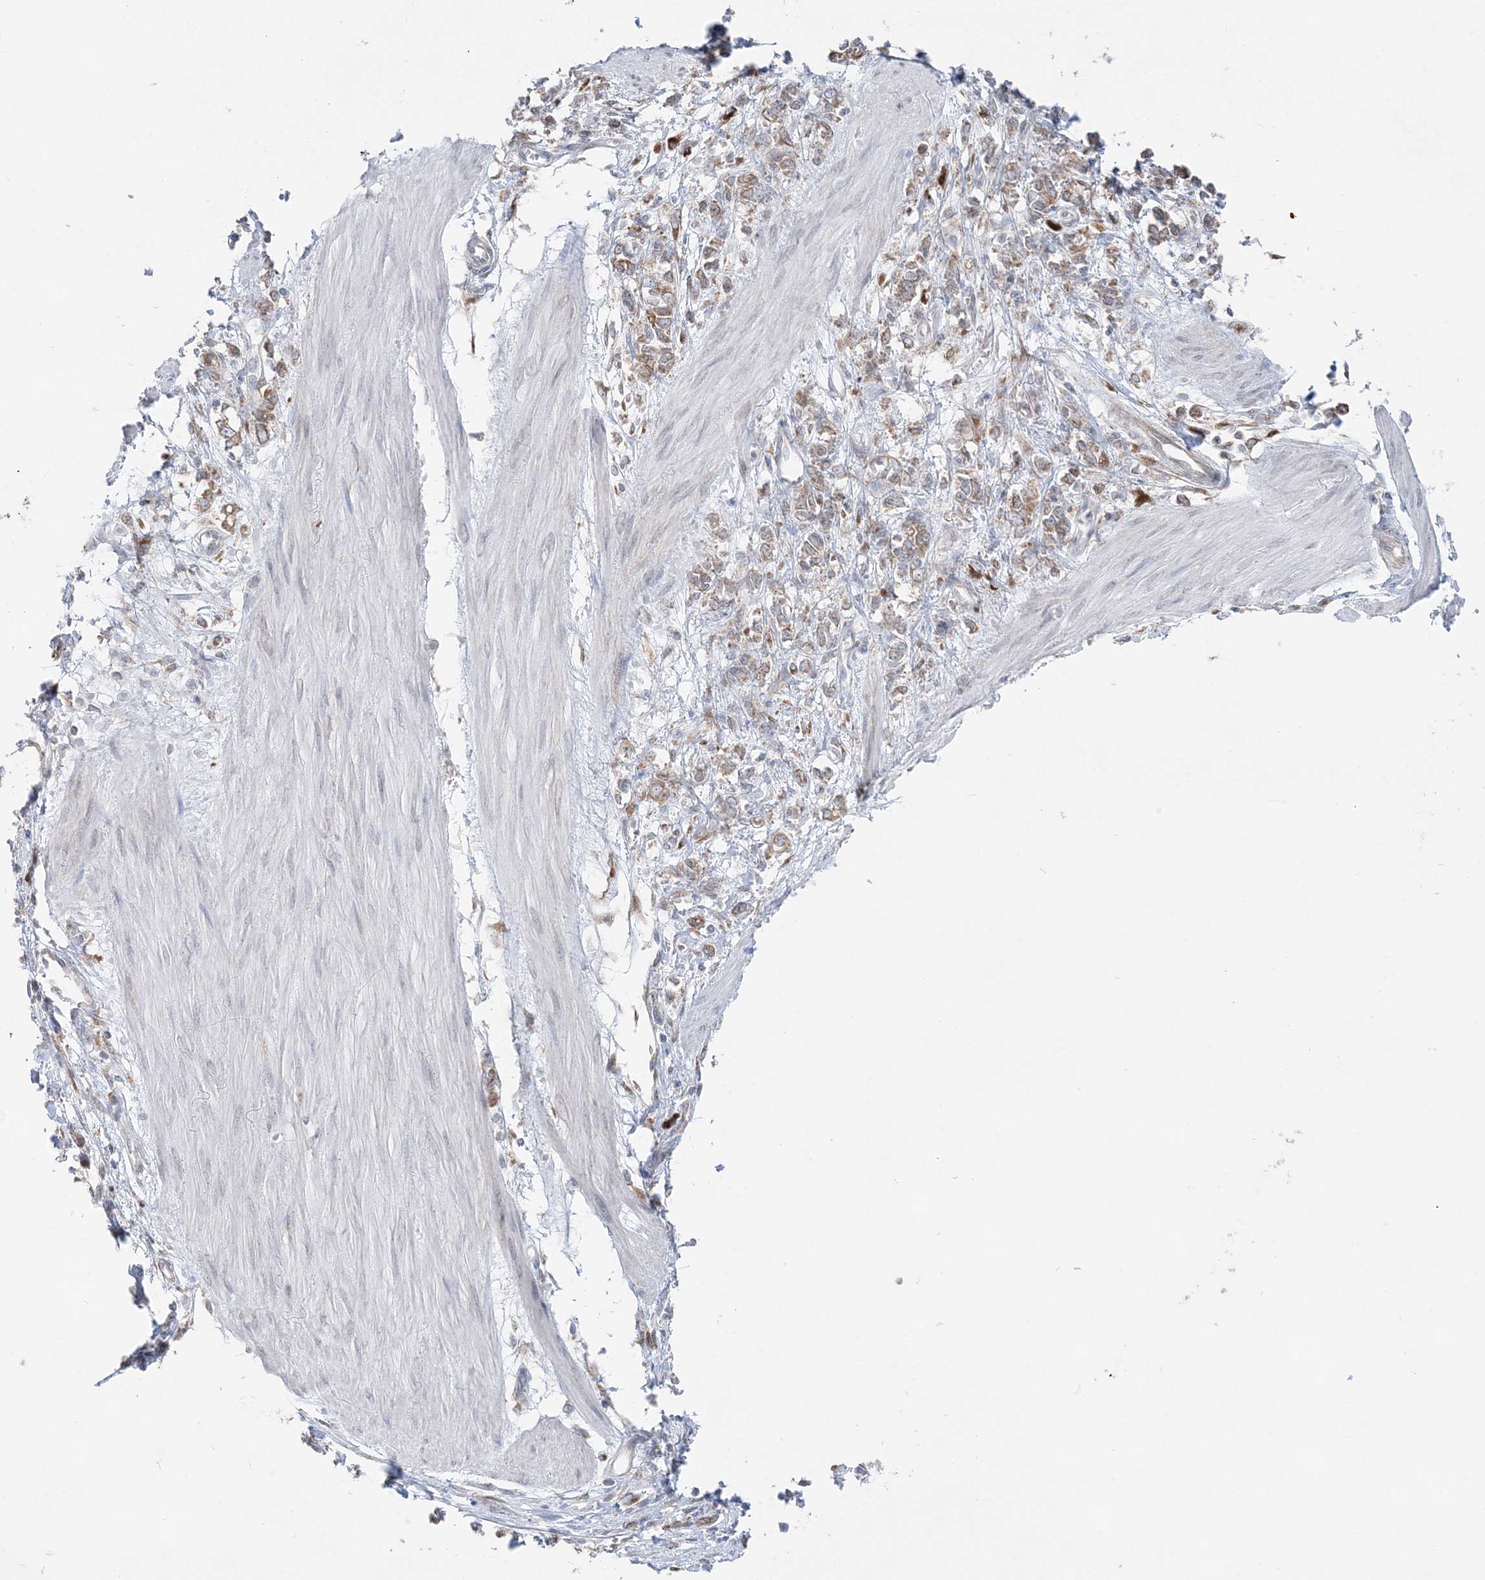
{"staining": {"intensity": "moderate", "quantity": ">75%", "location": "cytoplasmic/membranous"}, "tissue": "stomach cancer", "cell_type": "Tumor cells", "image_type": "cancer", "snomed": [{"axis": "morphology", "description": "Adenocarcinoma, NOS"}, {"axis": "topography", "description": "Stomach"}], "caption": "Brown immunohistochemical staining in stomach adenocarcinoma shows moderate cytoplasmic/membranous positivity in about >75% of tumor cells.", "gene": "TMED10", "patient": {"sex": "female", "age": 76}}